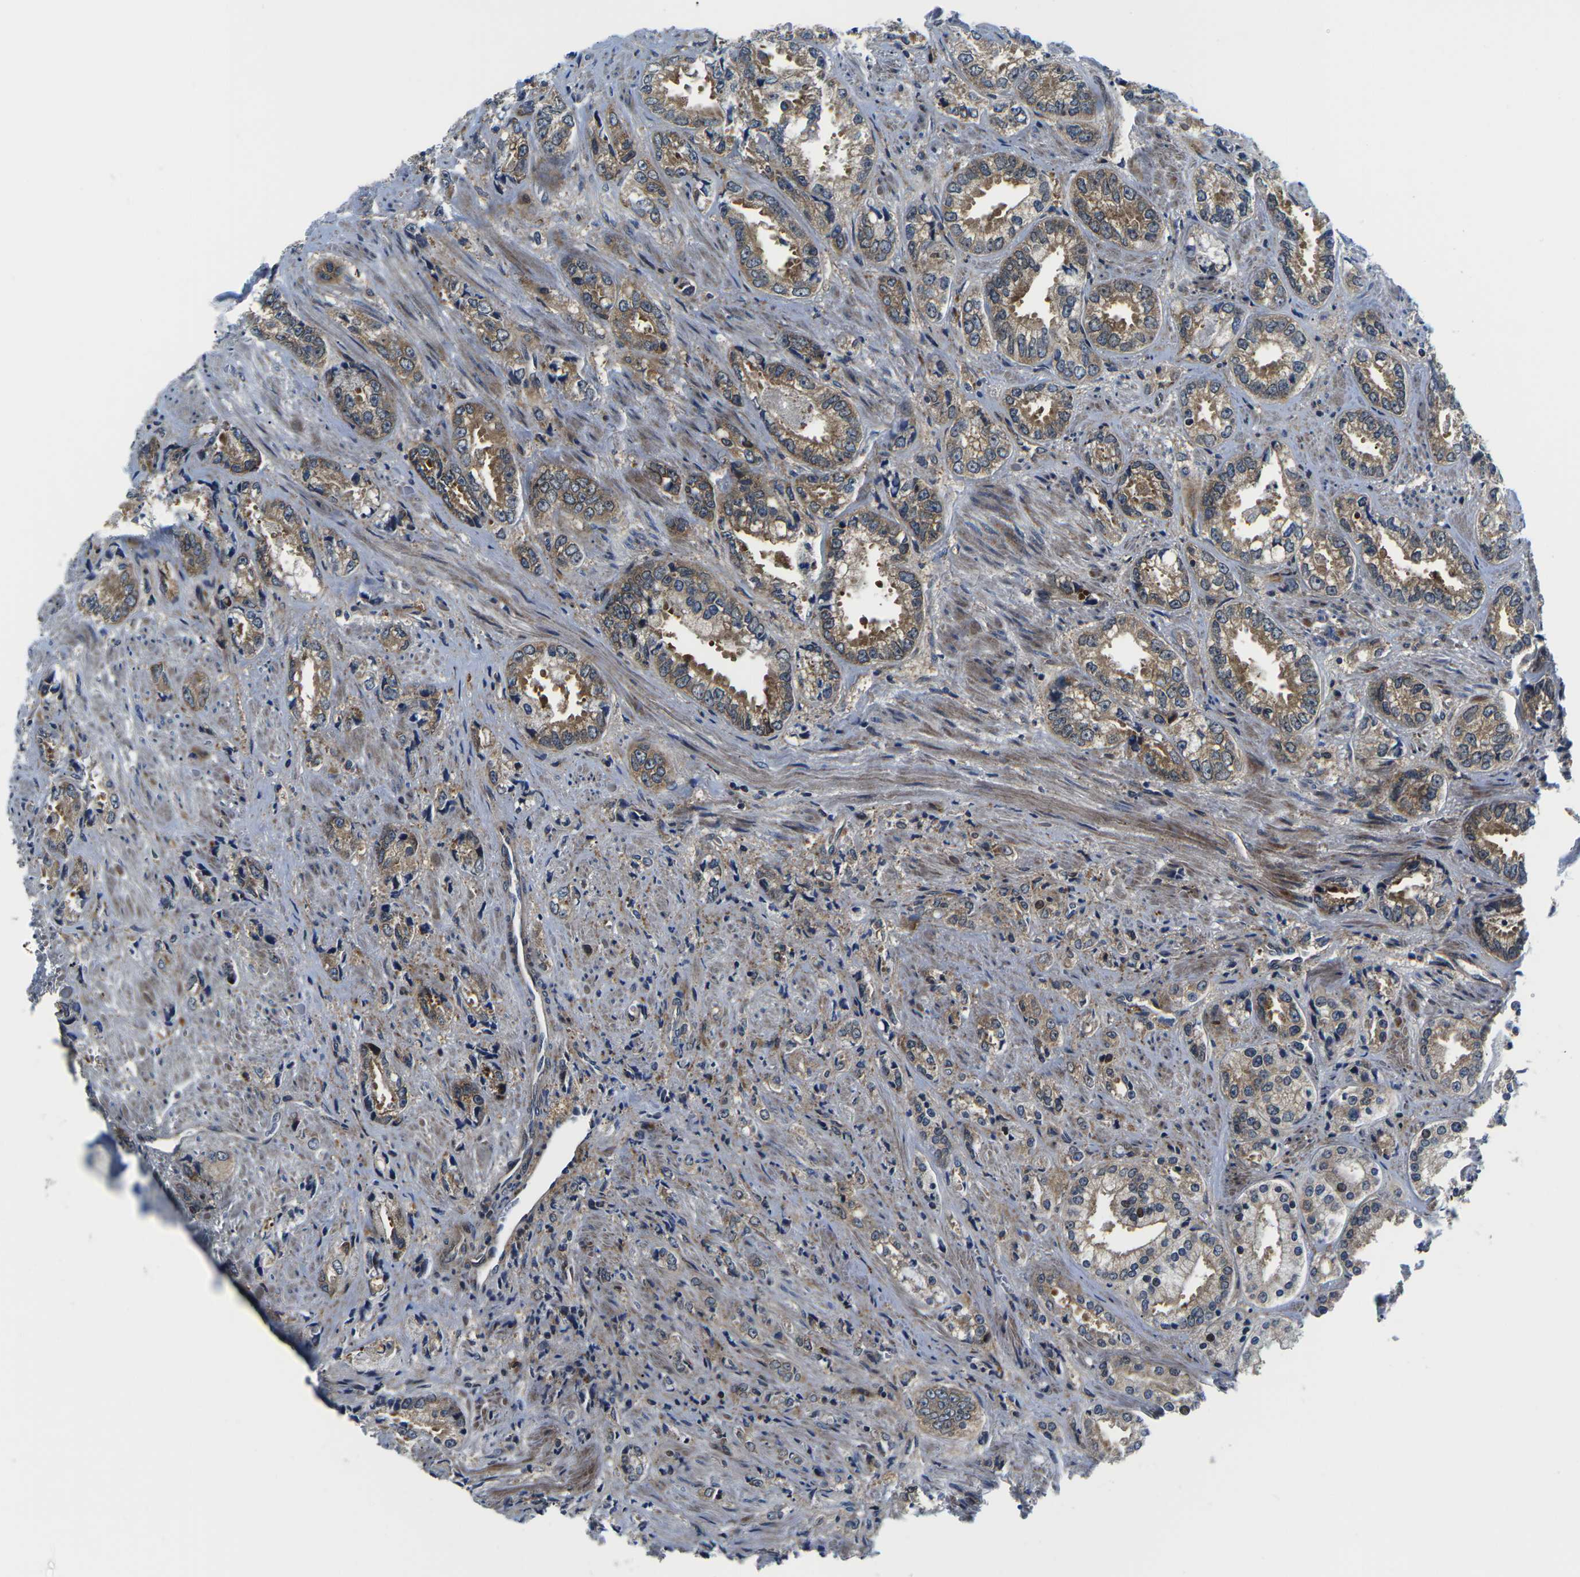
{"staining": {"intensity": "moderate", "quantity": ">75%", "location": "cytoplasmic/membranous"}, "tissue": "prostate cancer", "cell_type": "Tumor cells", "image_type": "cancer", "snomed": [{"axis": "morphology", "description": "Adenocarcinoma, High grade"}, {"axis": "topography", "description": "Prostate"}], "caption": "The histopathology image reveals immunohistochemical staining of prostate high-grade adenocarcinoma. There is moderate cytoplasmic/membranous positivity is appreciated in about >75% of tumor cells.", "gene": "EIF4E", "patient": {"sex": "male", "age": 61}}